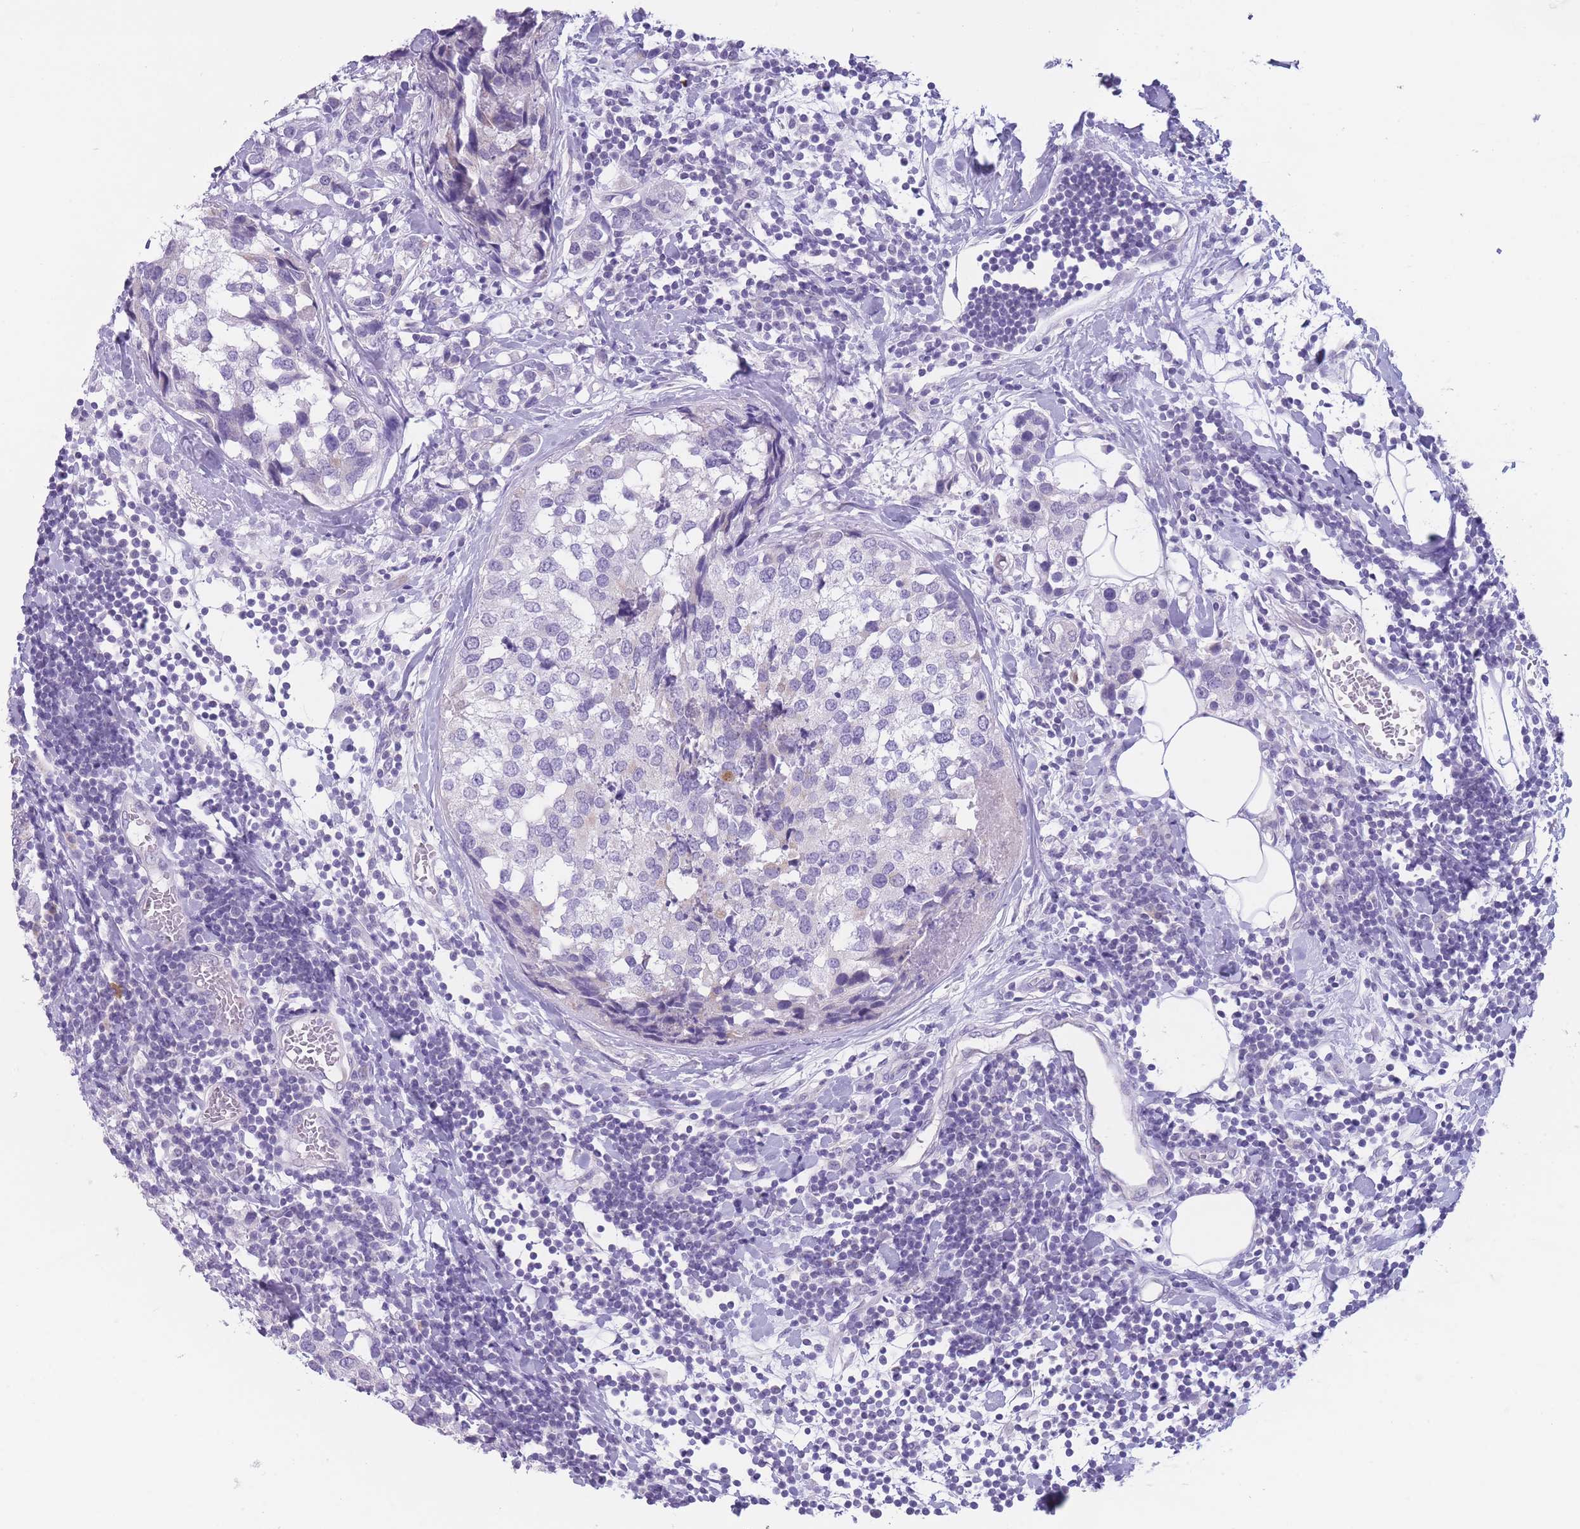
{"staining": {"intensity": "negative", "quantity": "none", "location": "none"}, "tissue": "breast cancer", "cell_type": "Tumor cells", "image_type": "cancer", "snomed": [{"axis": "morphology", "description": "Lobular carcinoma"}, {"axis": "topography", "description": "Breast"}], "caption": "Protein analysis of lobular carcinoma (breast) exhibits no significant expression in tumor cells.", "gene": "DCANP1", "patient": {"sex": "female", "age": 59}}